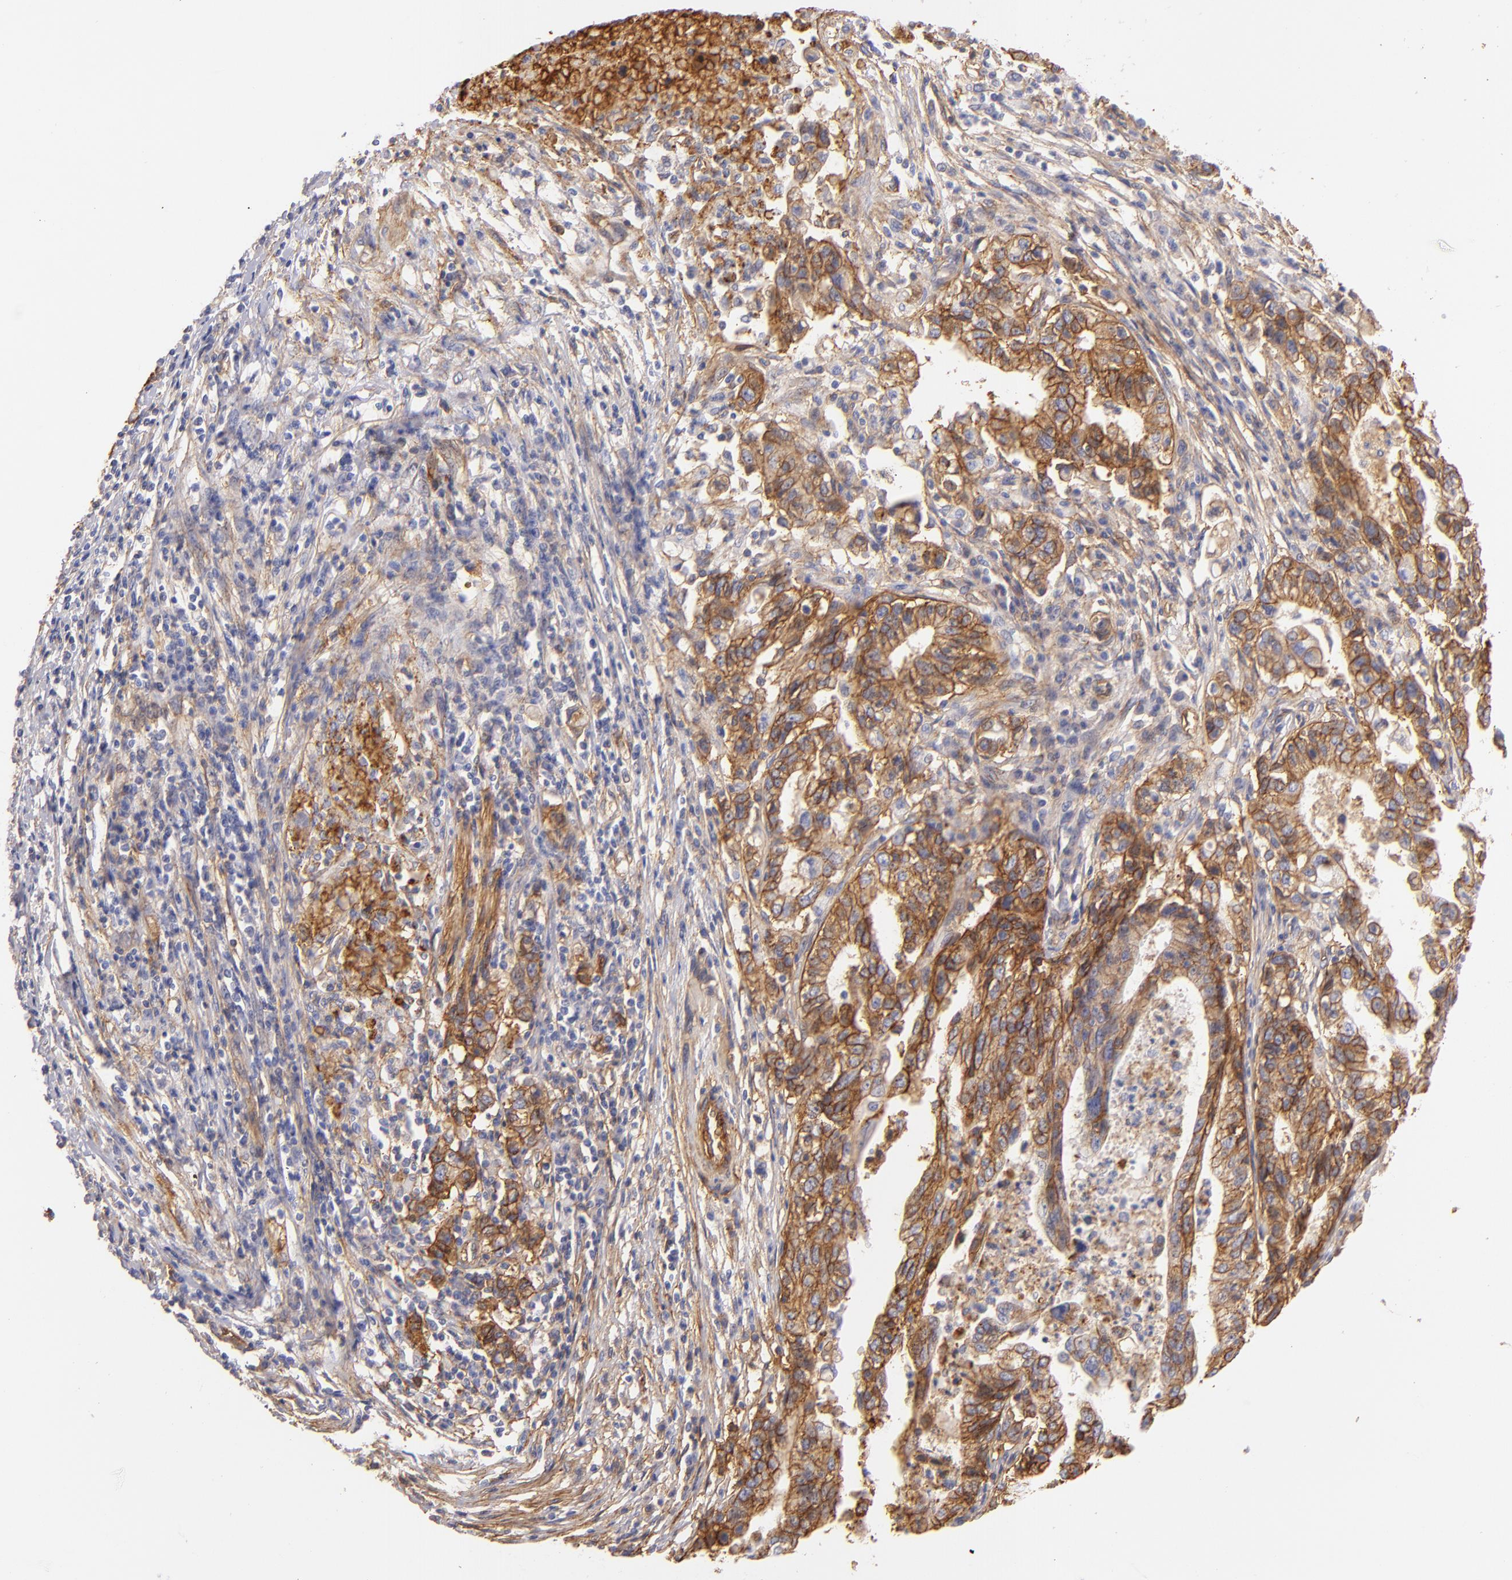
{"staining": {"intensity": "strong", "quantity": ">75%", "location": "cytoplasmic/membranous"}, "tissue": "stomach cancer", "cell_type": "Tumor cells", "image_type": "cancer", "snomed": [{"axis": "morphology", "description": "Adenocarcinoma, NOS"}, {"axis": "topography", "description": "Stomach, upper"}], "caption": "Brown immunohistochemical staining in human adenocarcinoma (stomach) exhibits strong cytoplasmic/membranous positivity in approximately >75% of tumor cells.", "gene": "CD151", "patient": {"sex": "female", "age": 50}}